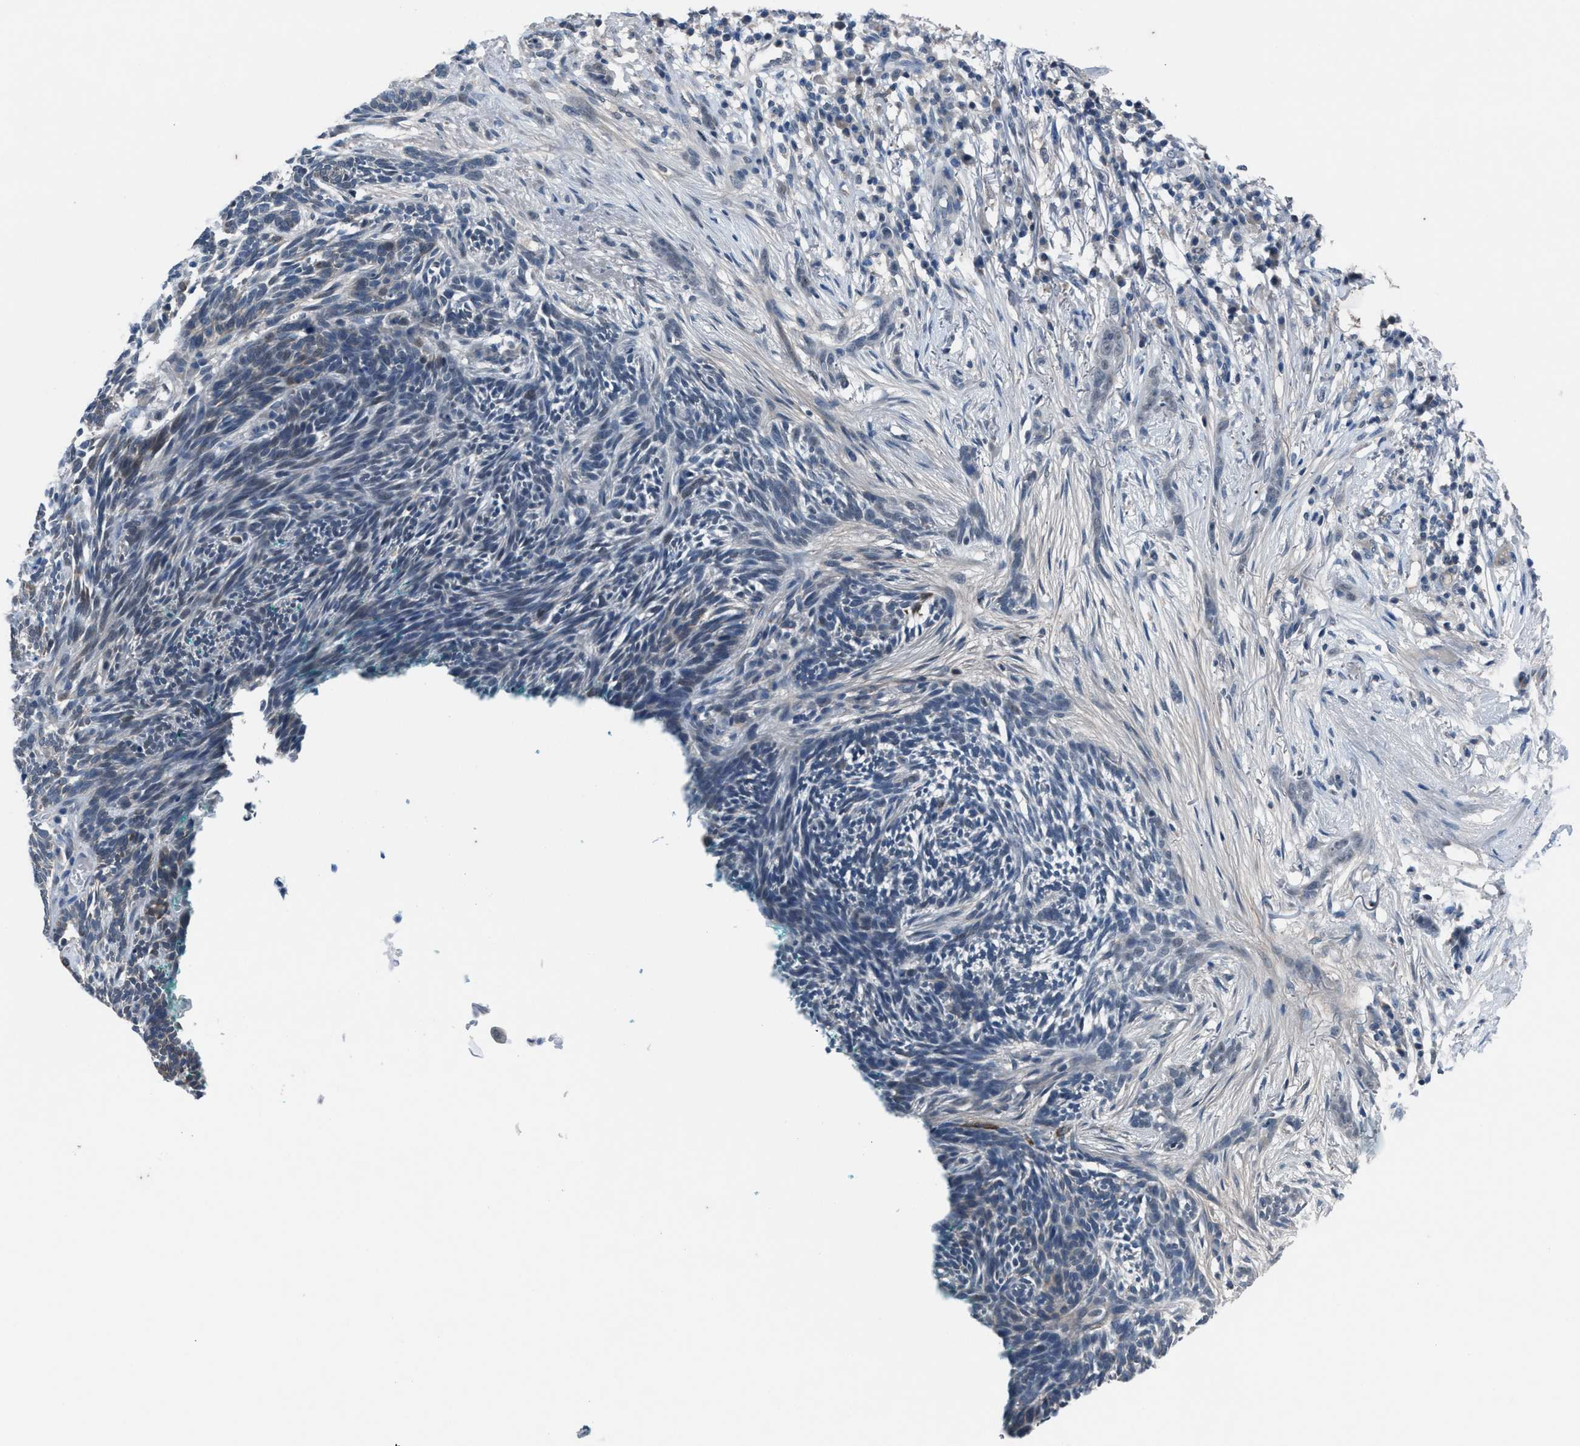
{"staining": {"intensity": "moderate", "quantity": "<25%", "location": "cytoplasmic/membranous"}, "tissue": "skin cancer", "cell_type": "Tumor cells", "image_type": "cancer", "snomed": [{"axis": "morphology", "description": "Basal cell carcinoma"}, {"axis": "morphology", "description": "Adnexal tumor, benign"}, {"axis": "topography", "description": "Skin"}], "caption": "A low amount of moderate cytoplasmic/membranous positivity is present in about <25% of tumor cells in basal cell carcinoma (skin) tissue.", "gene": "ANAPC11", "patient": {"sex": "female", "age": 42}}